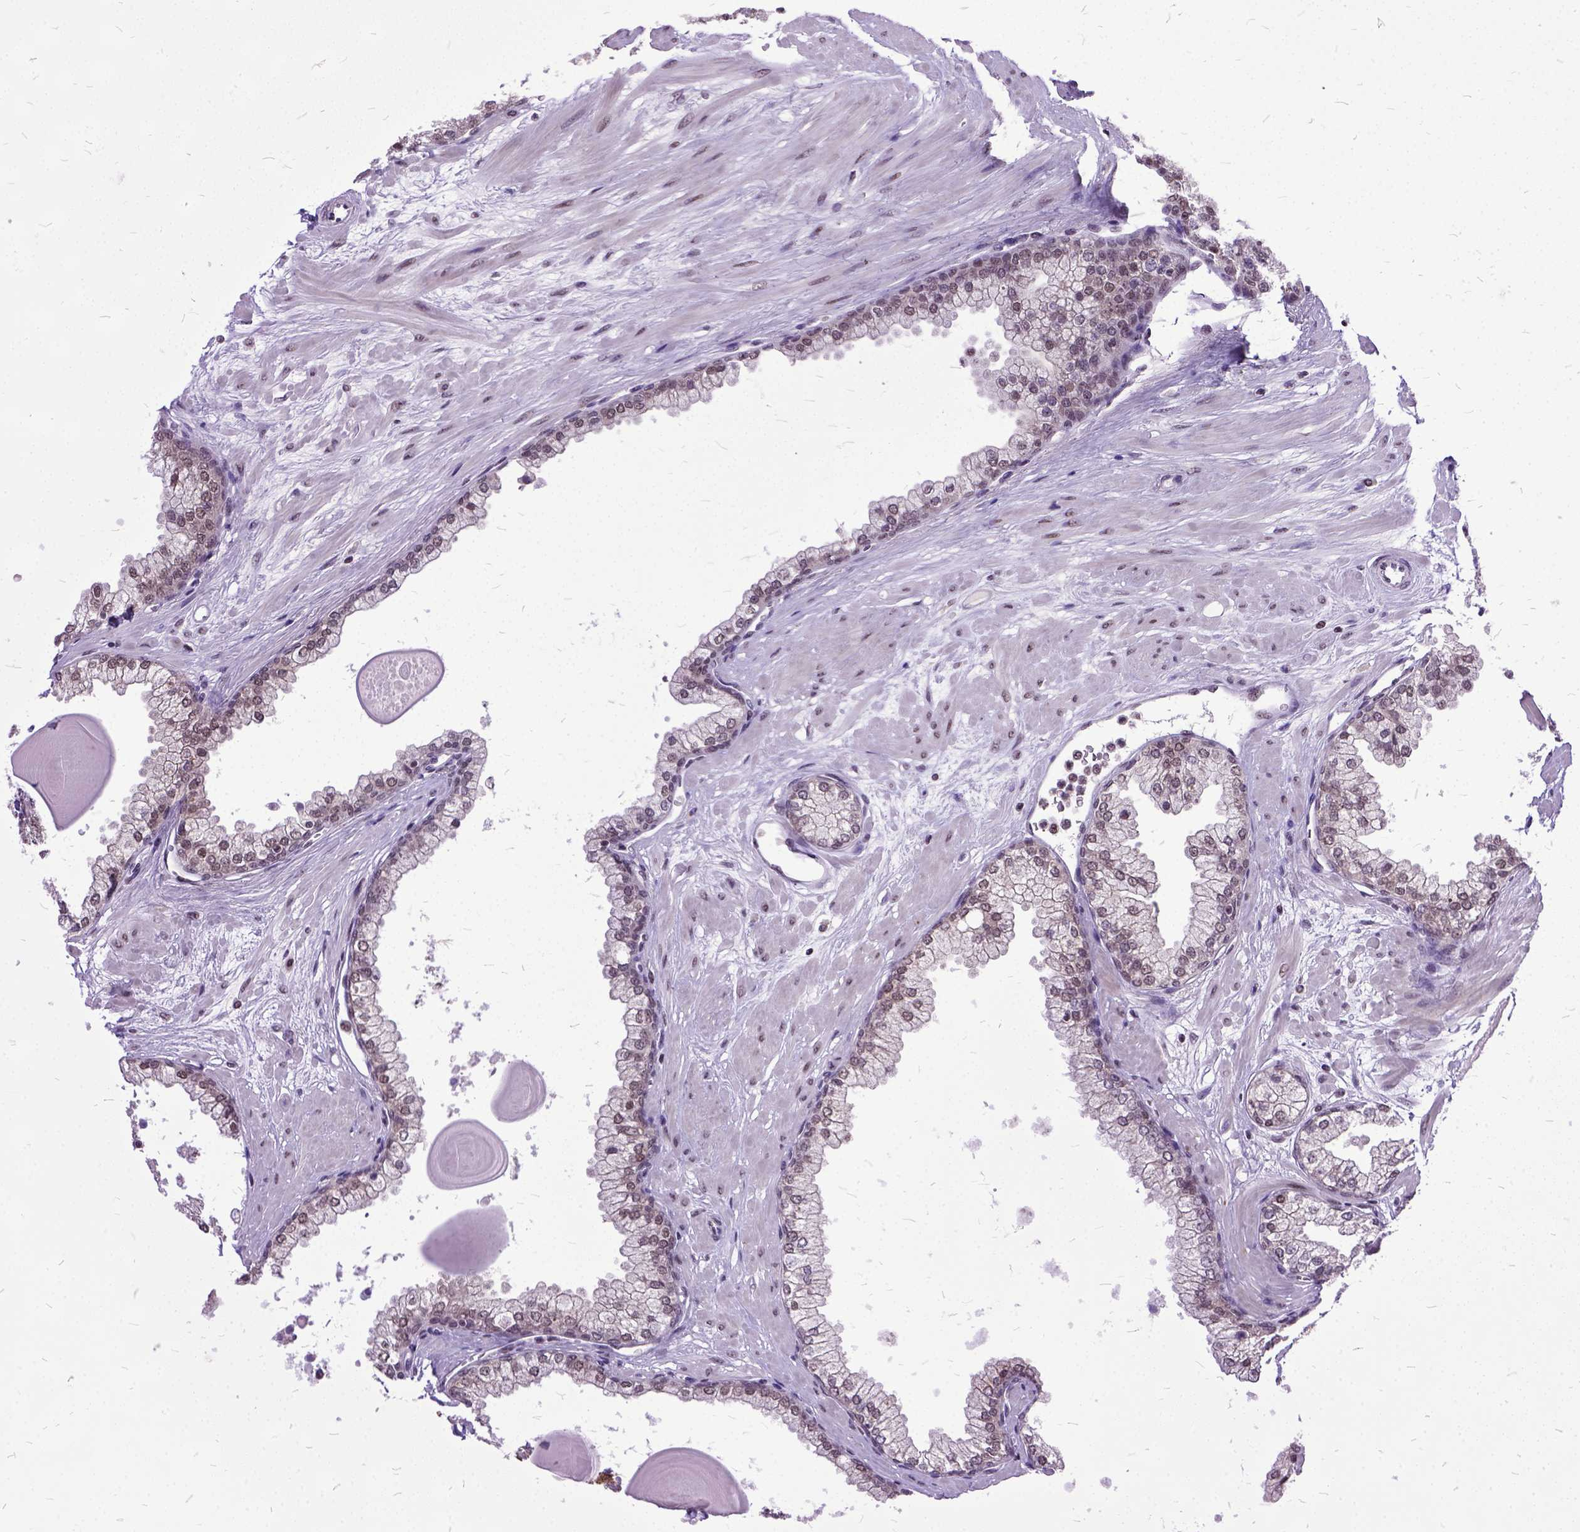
{"staining": {"intensity": "moderate", "quantity": ">75%", "location": "nuclear"}, "tissue": "prostate", "cell_type": "Glandular cells", "image_type": "normal", "snomed": [{"axis": "morphology", "description": "Normal tissue, NOS"}, {"axis": "topography", "description": "Prostate"}, {"axis": "topography", "description": "Peripheral nerve tissue"}], "caption": "Protein staining reveals moderate nuclear staining in about >75% of glandular cells in normal prostate. (IHC, brightfield microscopy, high magnification).", "gene": "ORC5", "patient": {"sex": "male", "age": 61}}